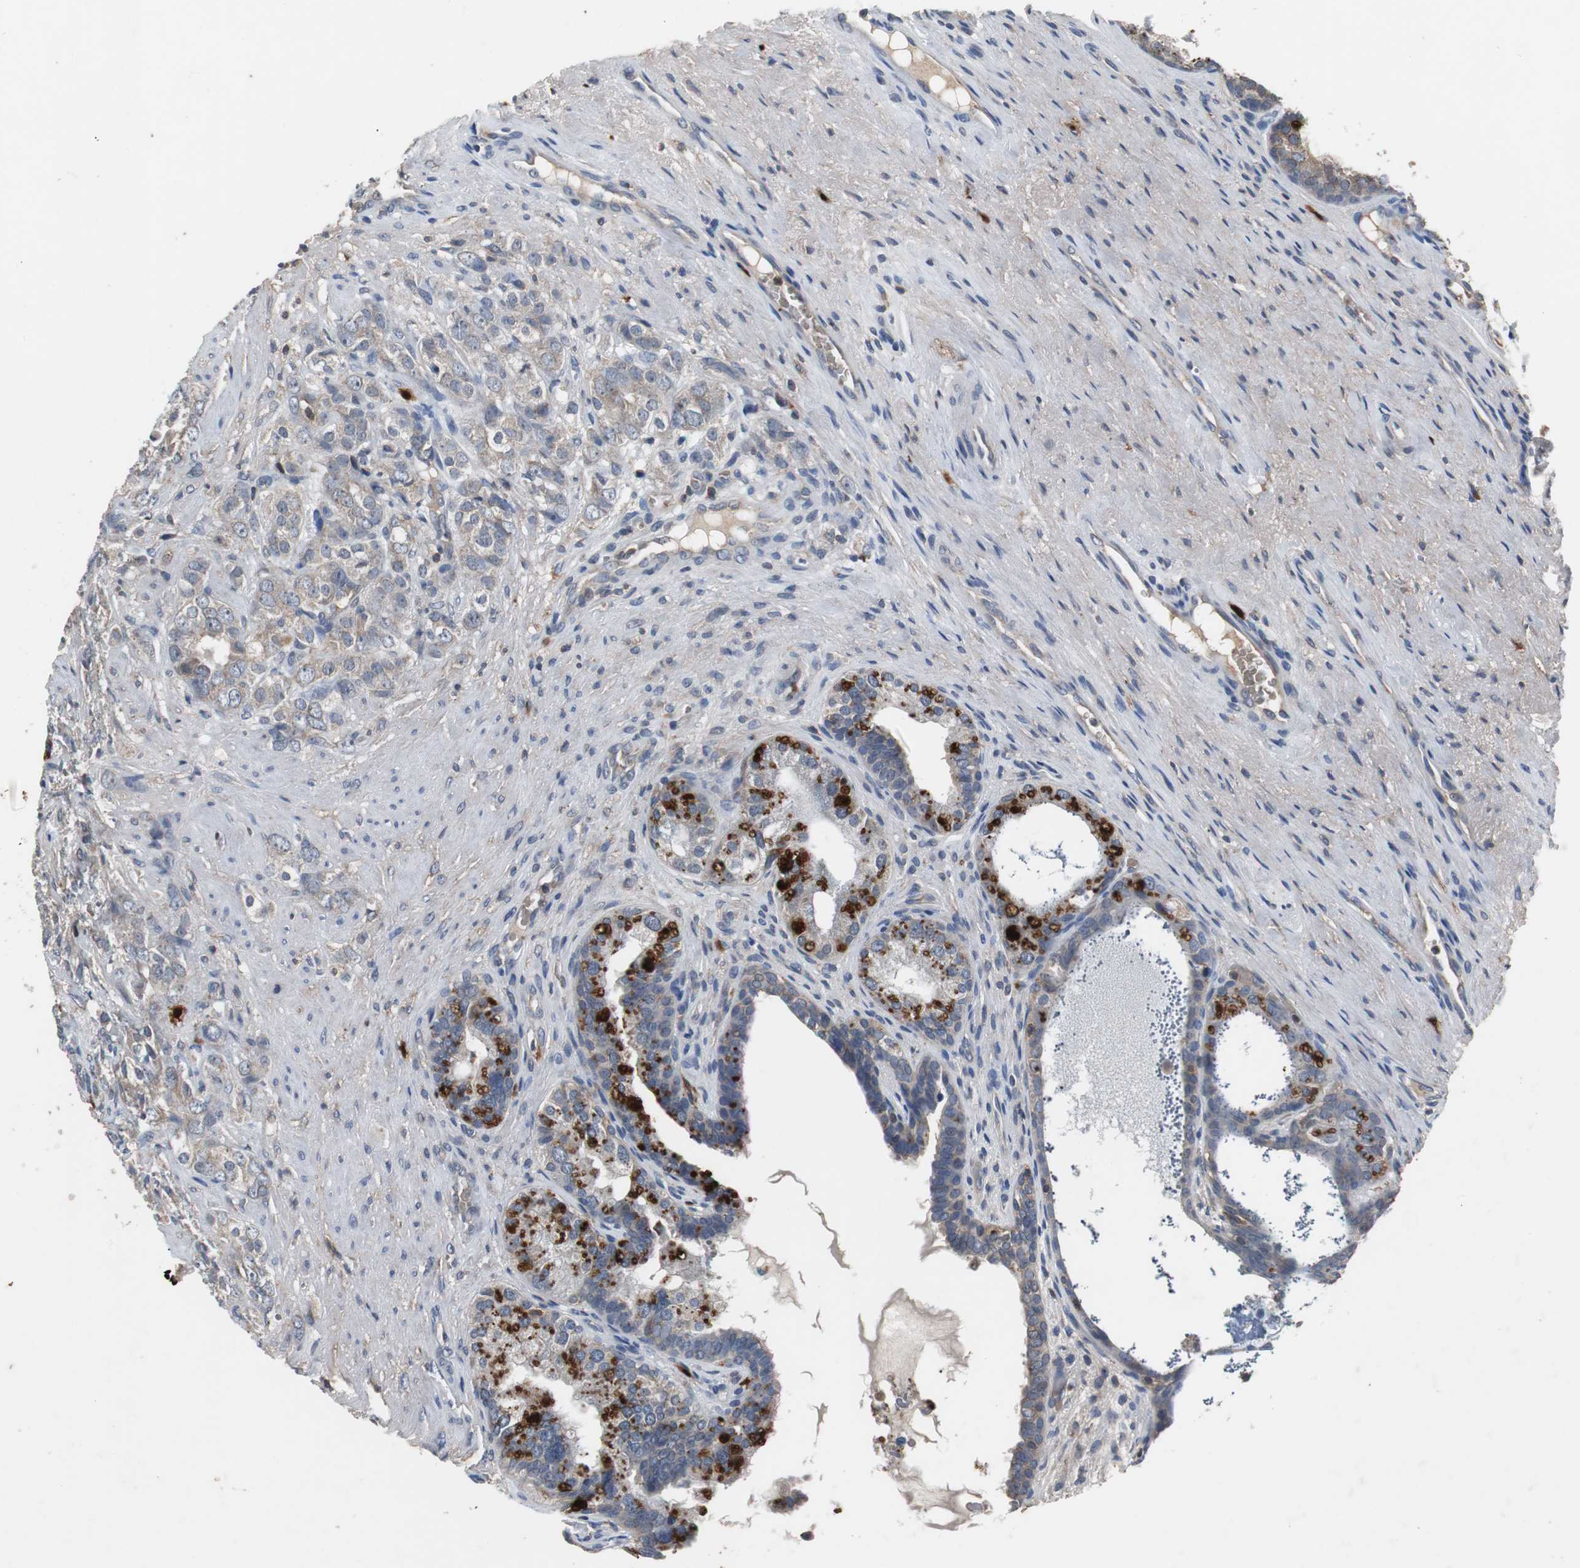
{"staining": {"intensity": "weak", "quantity": ">75%", "location": "cytoplasmic/membranous"}, "tissue": "prostate cancer", "cell_type": "Tumor cells", "image_type": "cancer", "snomed": [{"axis": "morphology", "description": "Adenocarcinoma, High grade"}, {"axis": "topography", "description": "Prostate"}], "caption": "This image shows immunohistochemistry (IHC) staining of prostate cancer (adenocarcinoma (high-grade)), with low weak cytoplasmic/membranous expression in about >75% of tumor cells.", "gene": "CALB2", "patient": {"sex": "male", "age": 68}}